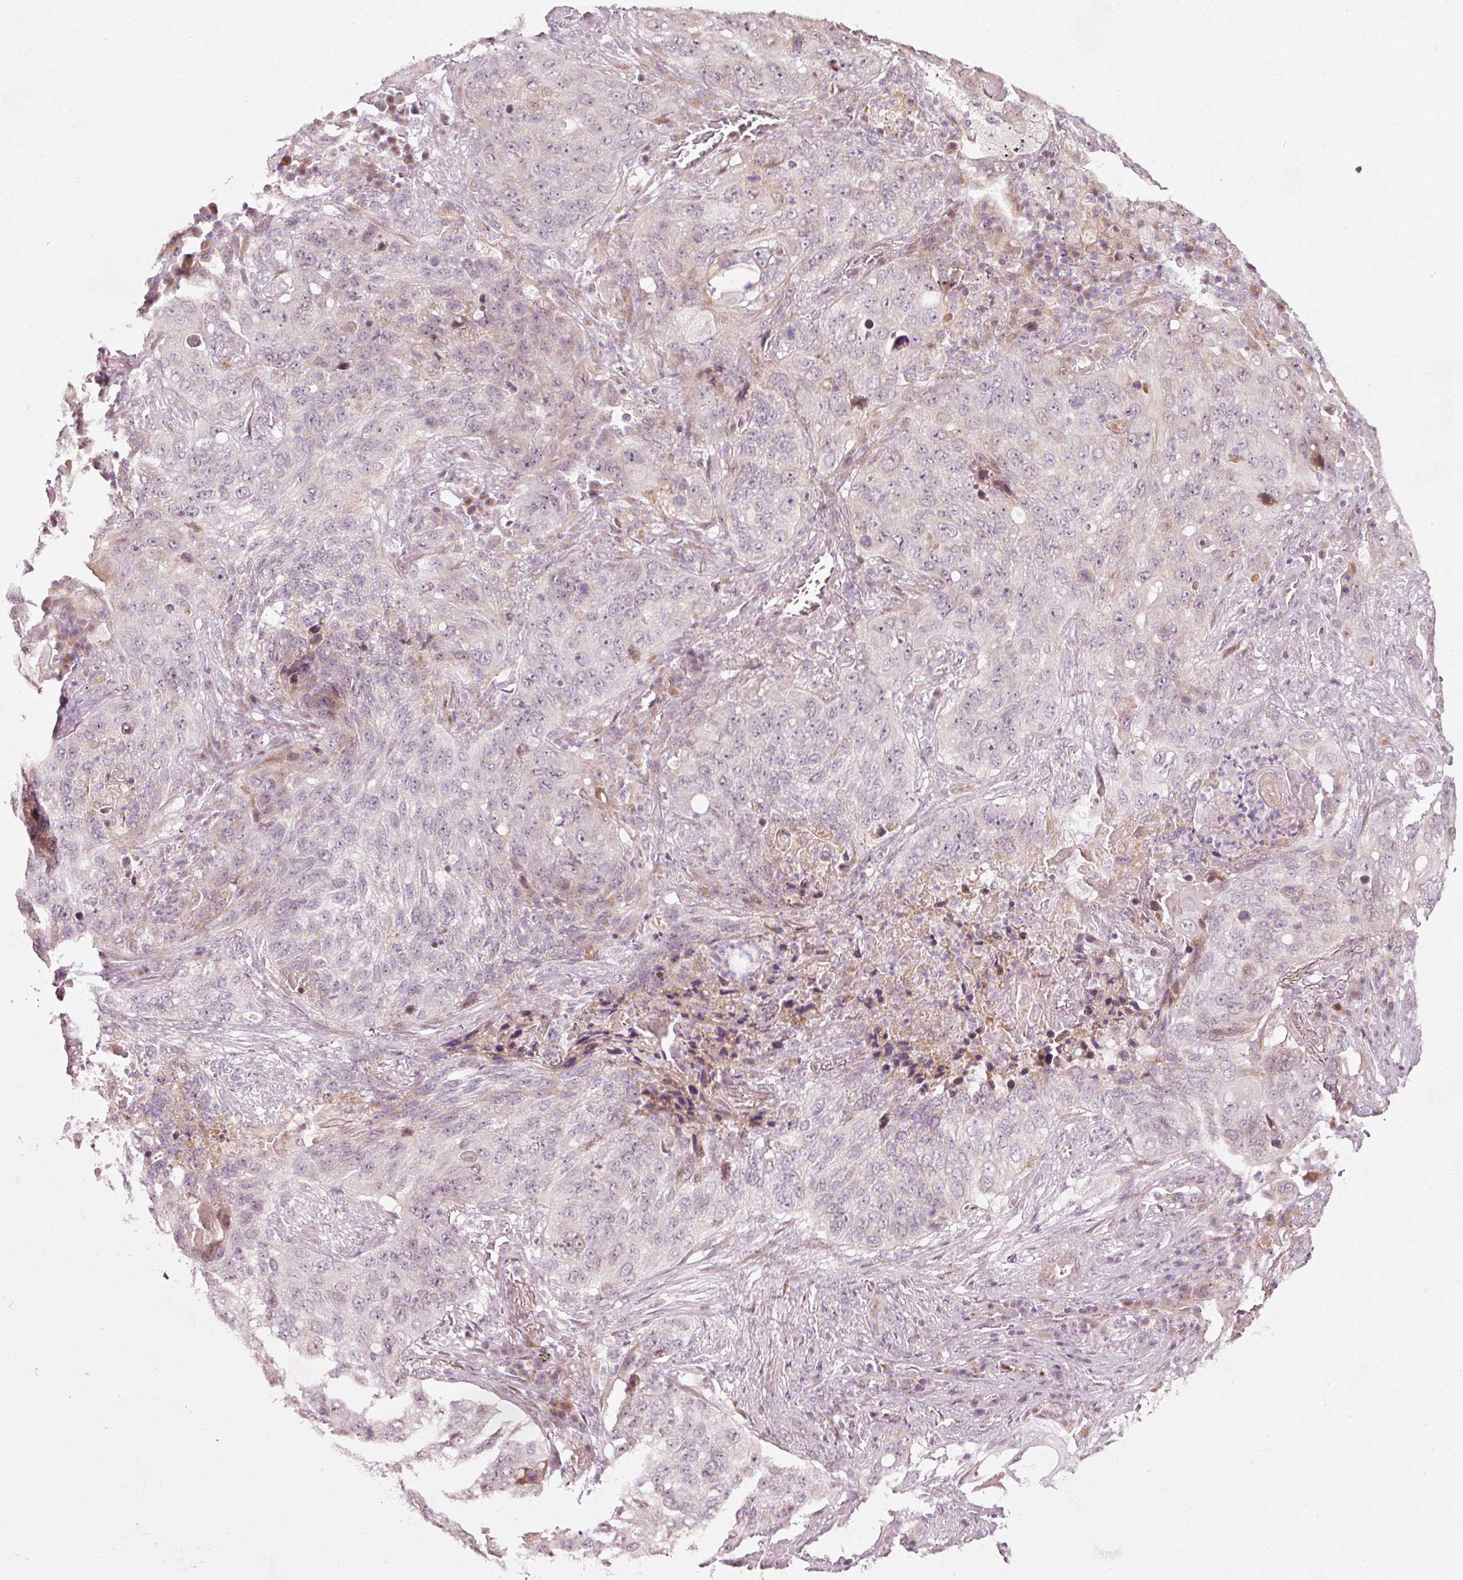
{"staining": {"intensity": "negative", "quantity": "none", "location": "none"}, "tissue": "lung cancer", "cell_type": "Tumor cells", "image_type": "cancer", "snomed": [{"axis": "morphology", "description": "Squamous cell carcinoma, NOS"}, {"axis": "topography", "description": "Lung"}], "caption": "This is an immunohistochemistry image of human lung cancer (squamous cell carcinoma). There is no expression in tumor cells.", "gene": "SLC20A1", "patient": {"sex": "female", "age": 63}}